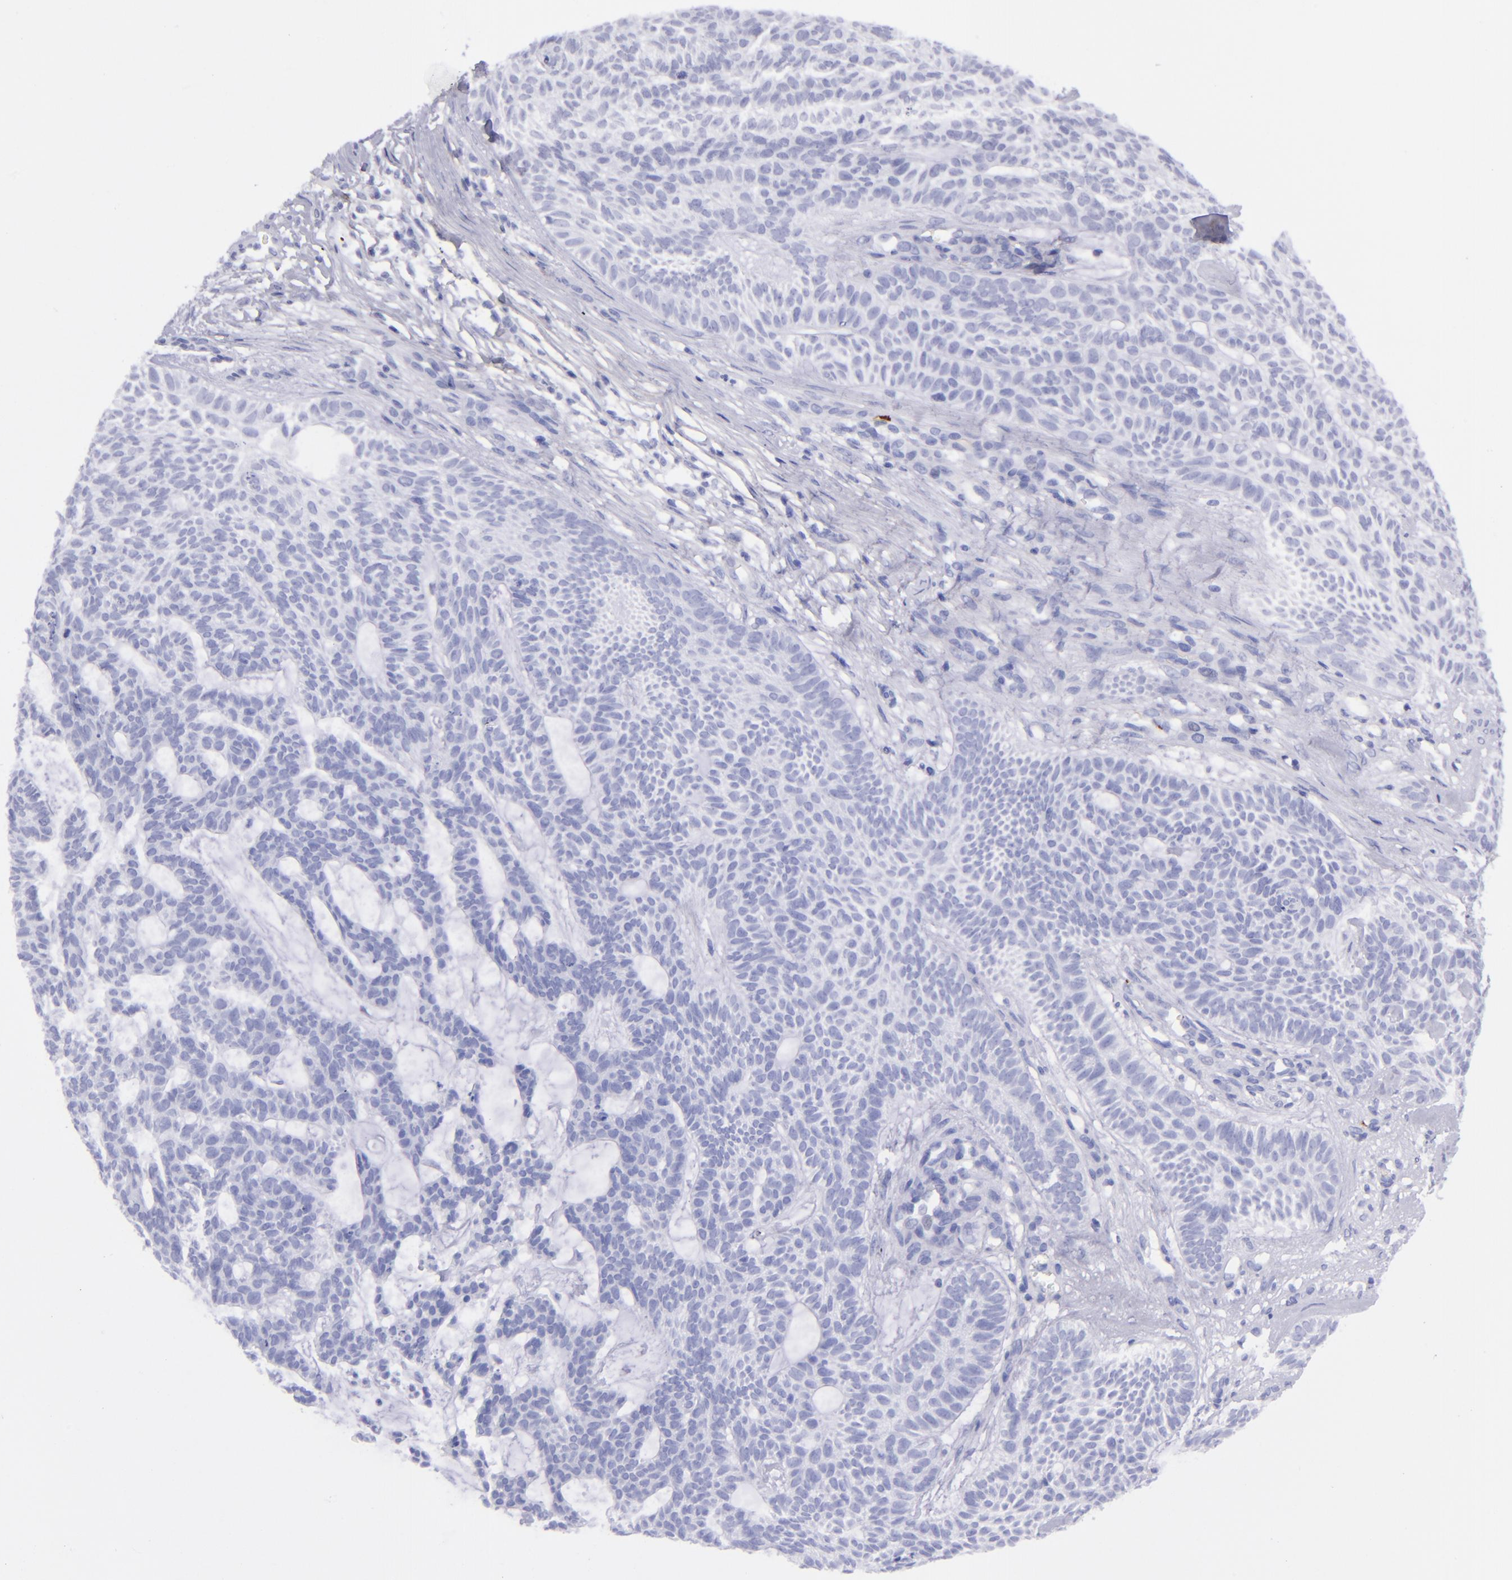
{"staining": {"intensity": "negative", "quantity": "none", "location": "none"}, "tissue": "skin cancer", "cell_type": "Tumor cells", "image_type": "cancer", "snomed": [{"axis": "morphology", "description": "Basal cell carcinoma"}, {"axis": "topography", "description": "Skin"}], "caption": "Immunohistochemistry photomicrograph of human skin basal cell carcinoma stained for a protein (brown), which shows no staining in tumor cells.", "gene": "EFCAB13", "patient": {"sex": "male", "age": 75}}